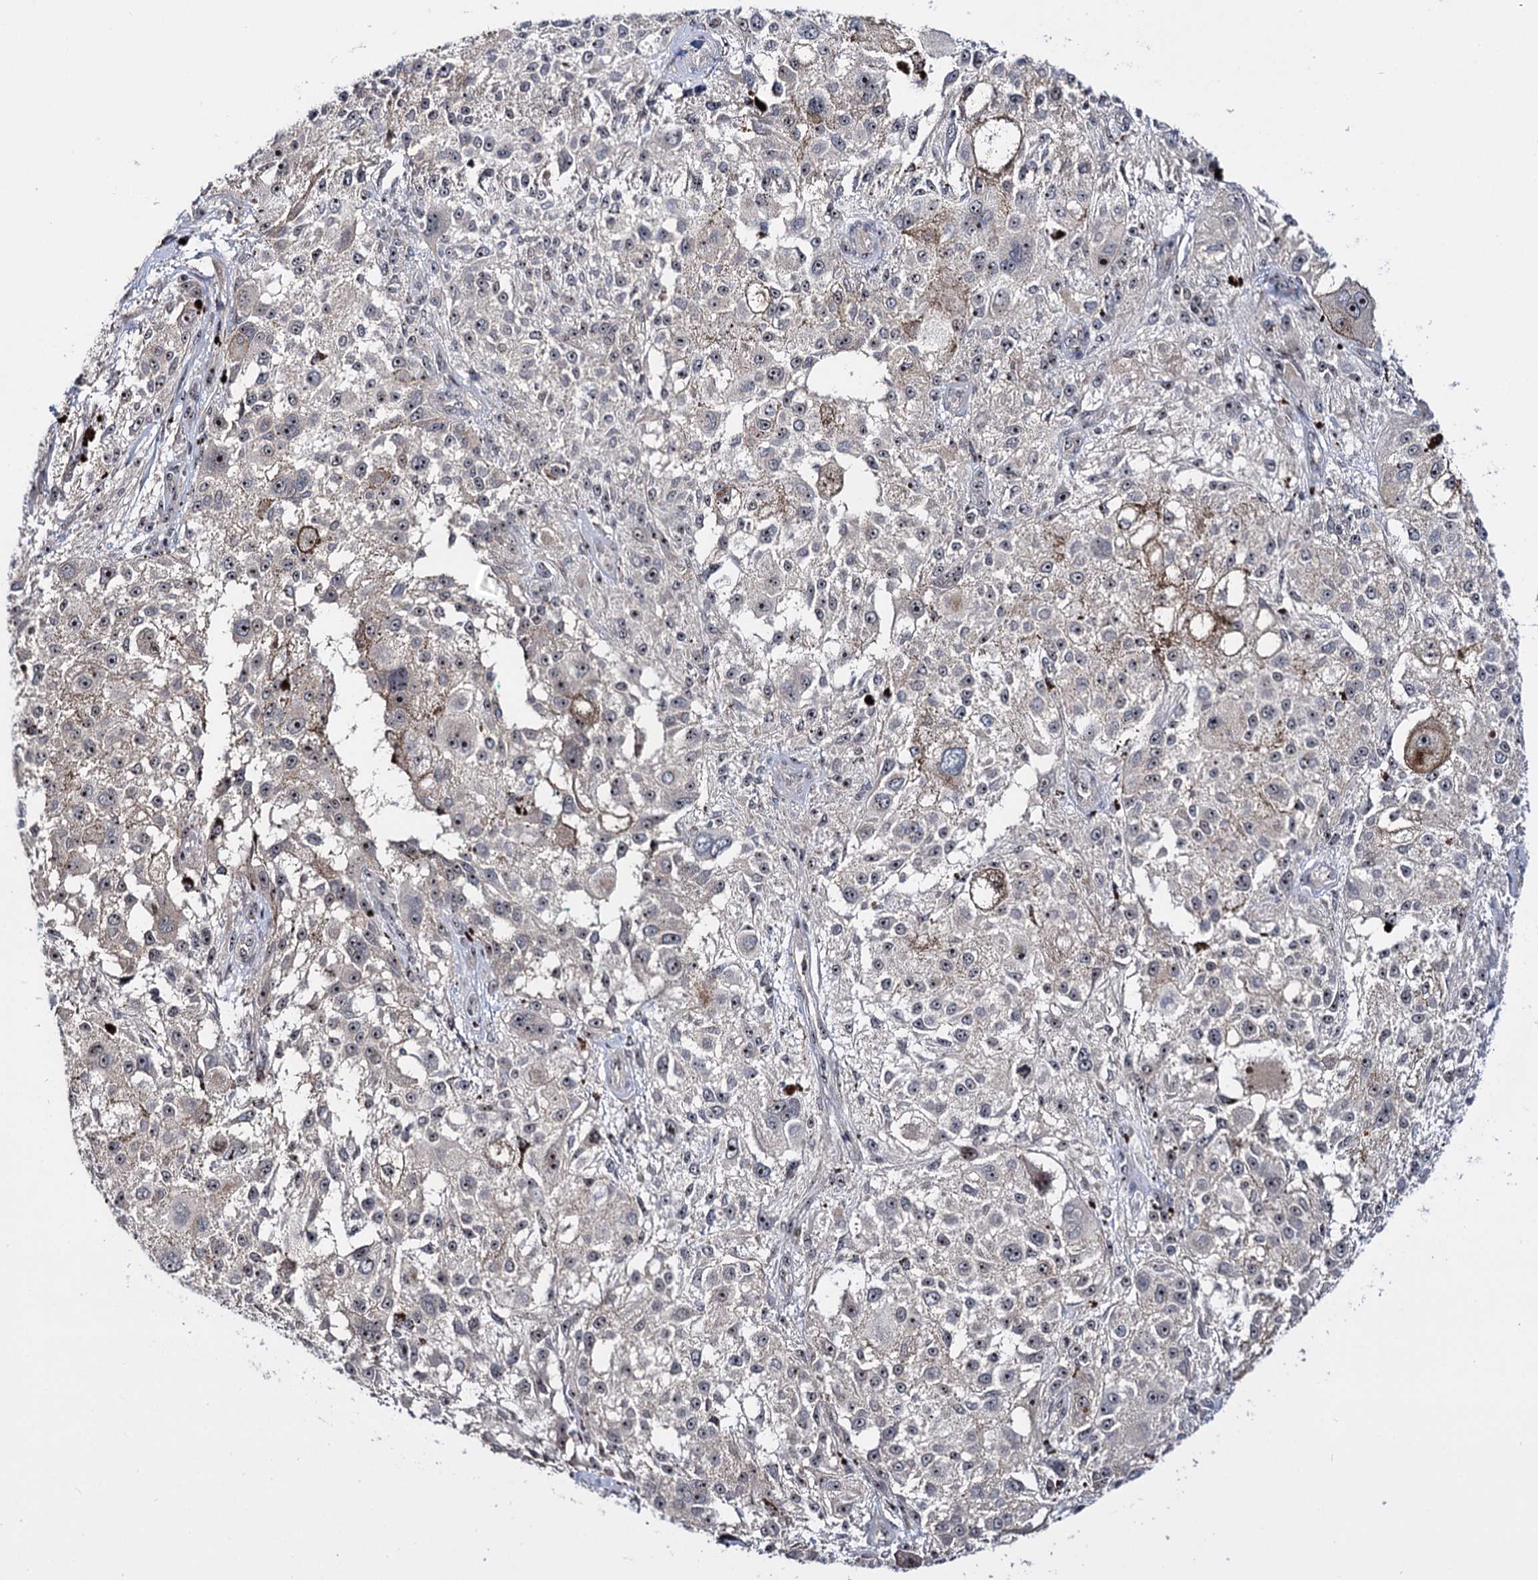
{"staining": {"intensity": "weak", "quantity": "<25%", "location": "nuclear"}, "tissue": "melanoma", "cell_type": "Tumor cells", "image_type": "cancer", "snomed": [{"axis": "morphology", "description": "Necrosis, NOS"}, {"axis": "morphology", "description": "Malignant melanoma, NOS"}, {"axis": "topography", "description": "Skin"}], "caption": "The immunohistochemistry histopathology image has no significant positivity in tumor cells of malignant melanoma tissue.", "gene": "SUPT20H", "patient": {"sex": "female", "age": 87}}